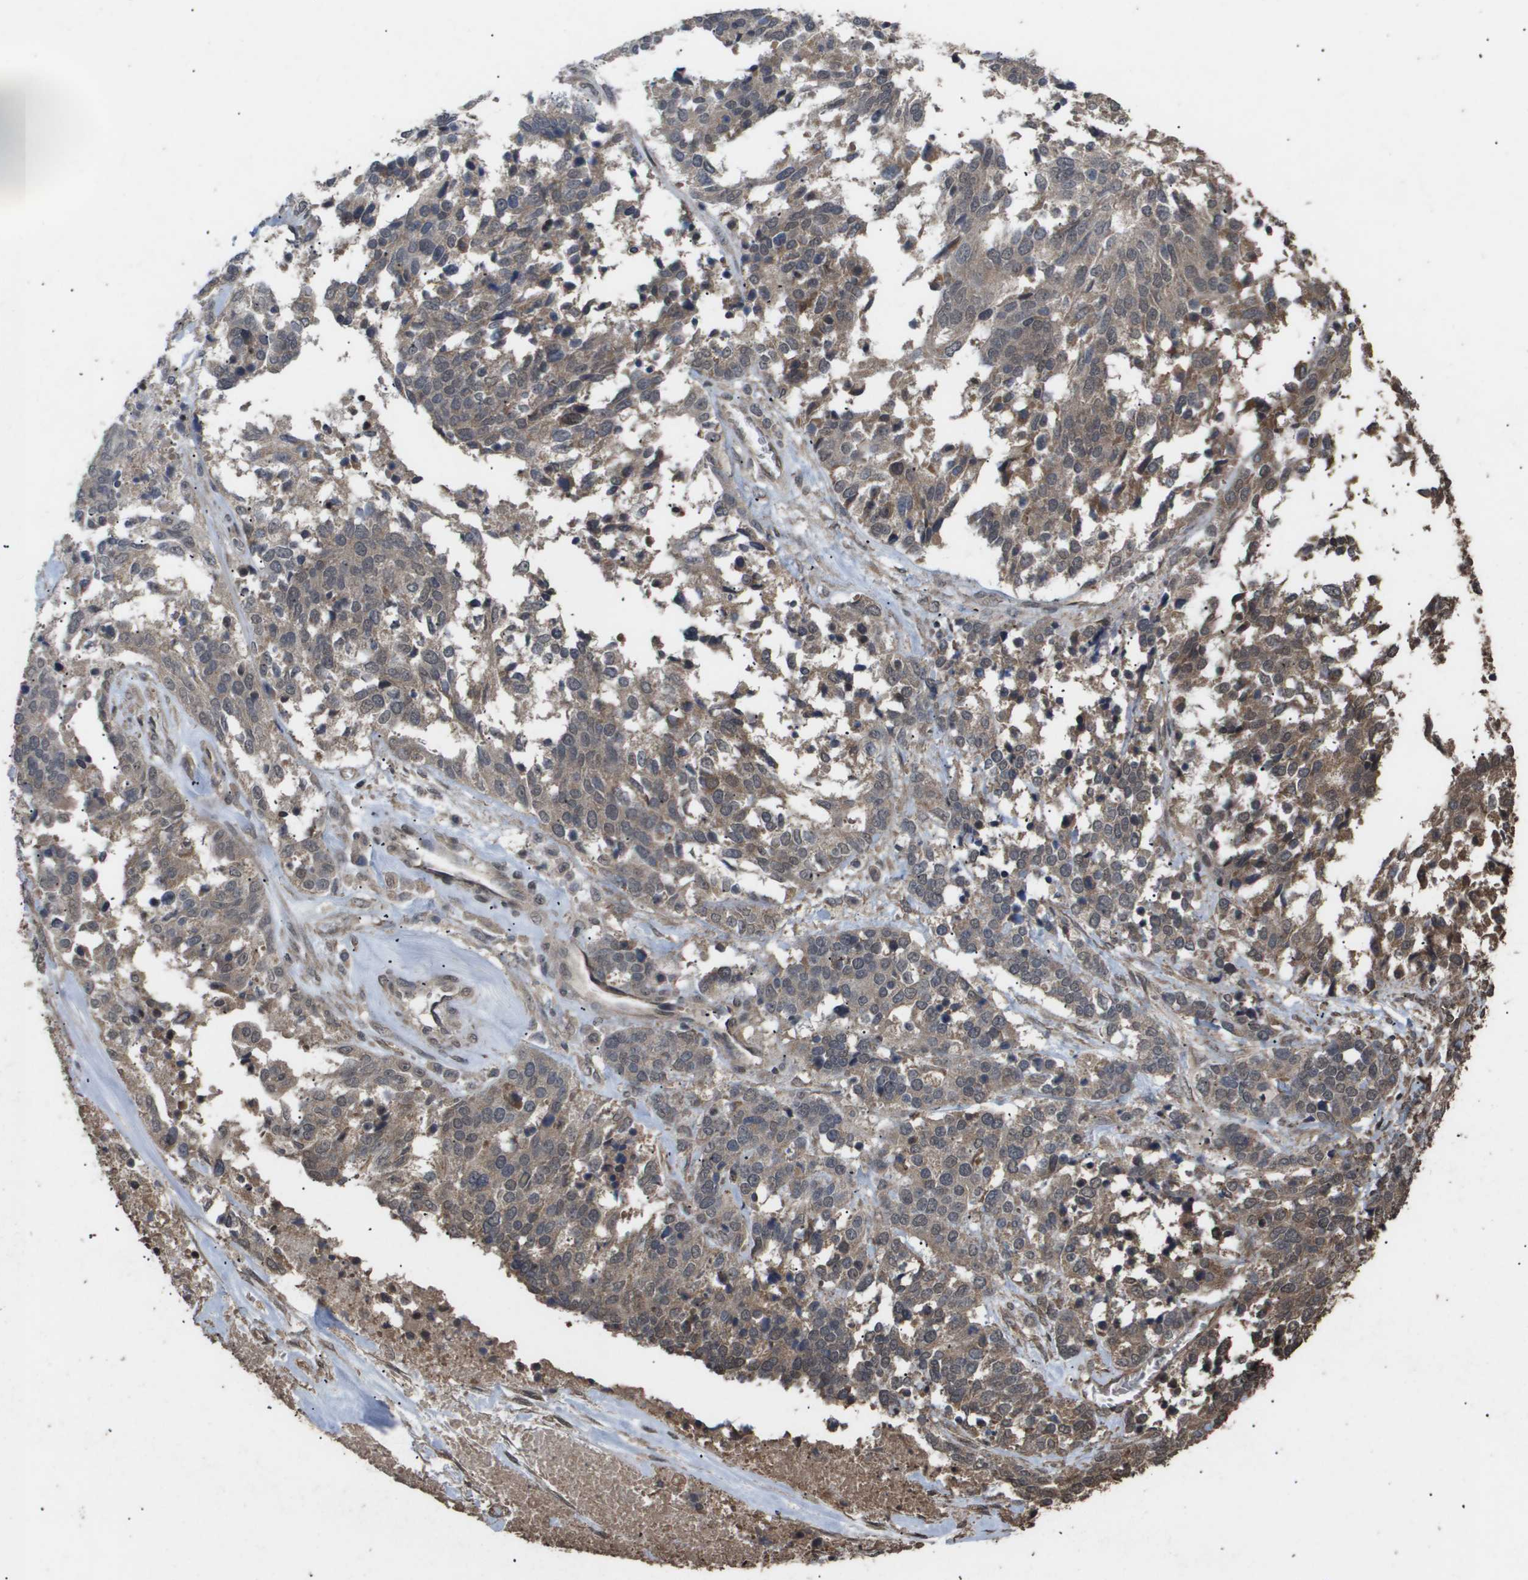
{"staining": {"intensity": "weak", "quantity": ">75%", "location": "cytoplasmic/membranous"}, "tissue": "ovarian cancer", "cell_type": "Tumor cells", "image_type": "cancer", "snomed": [{"axis": "morphology", "description": "Cystadenocarcinoma, serous, NOS"}, {"axis": "topography", "description": "Ovary"}], "caption": "Weak cytoplasmic/membranous protein staining is identified in about >75% of tumor cells in serous cystadenocarcinoma (ovarian).", "gene": "CUL5", "patient": {"sex": "female", "age": 44}}